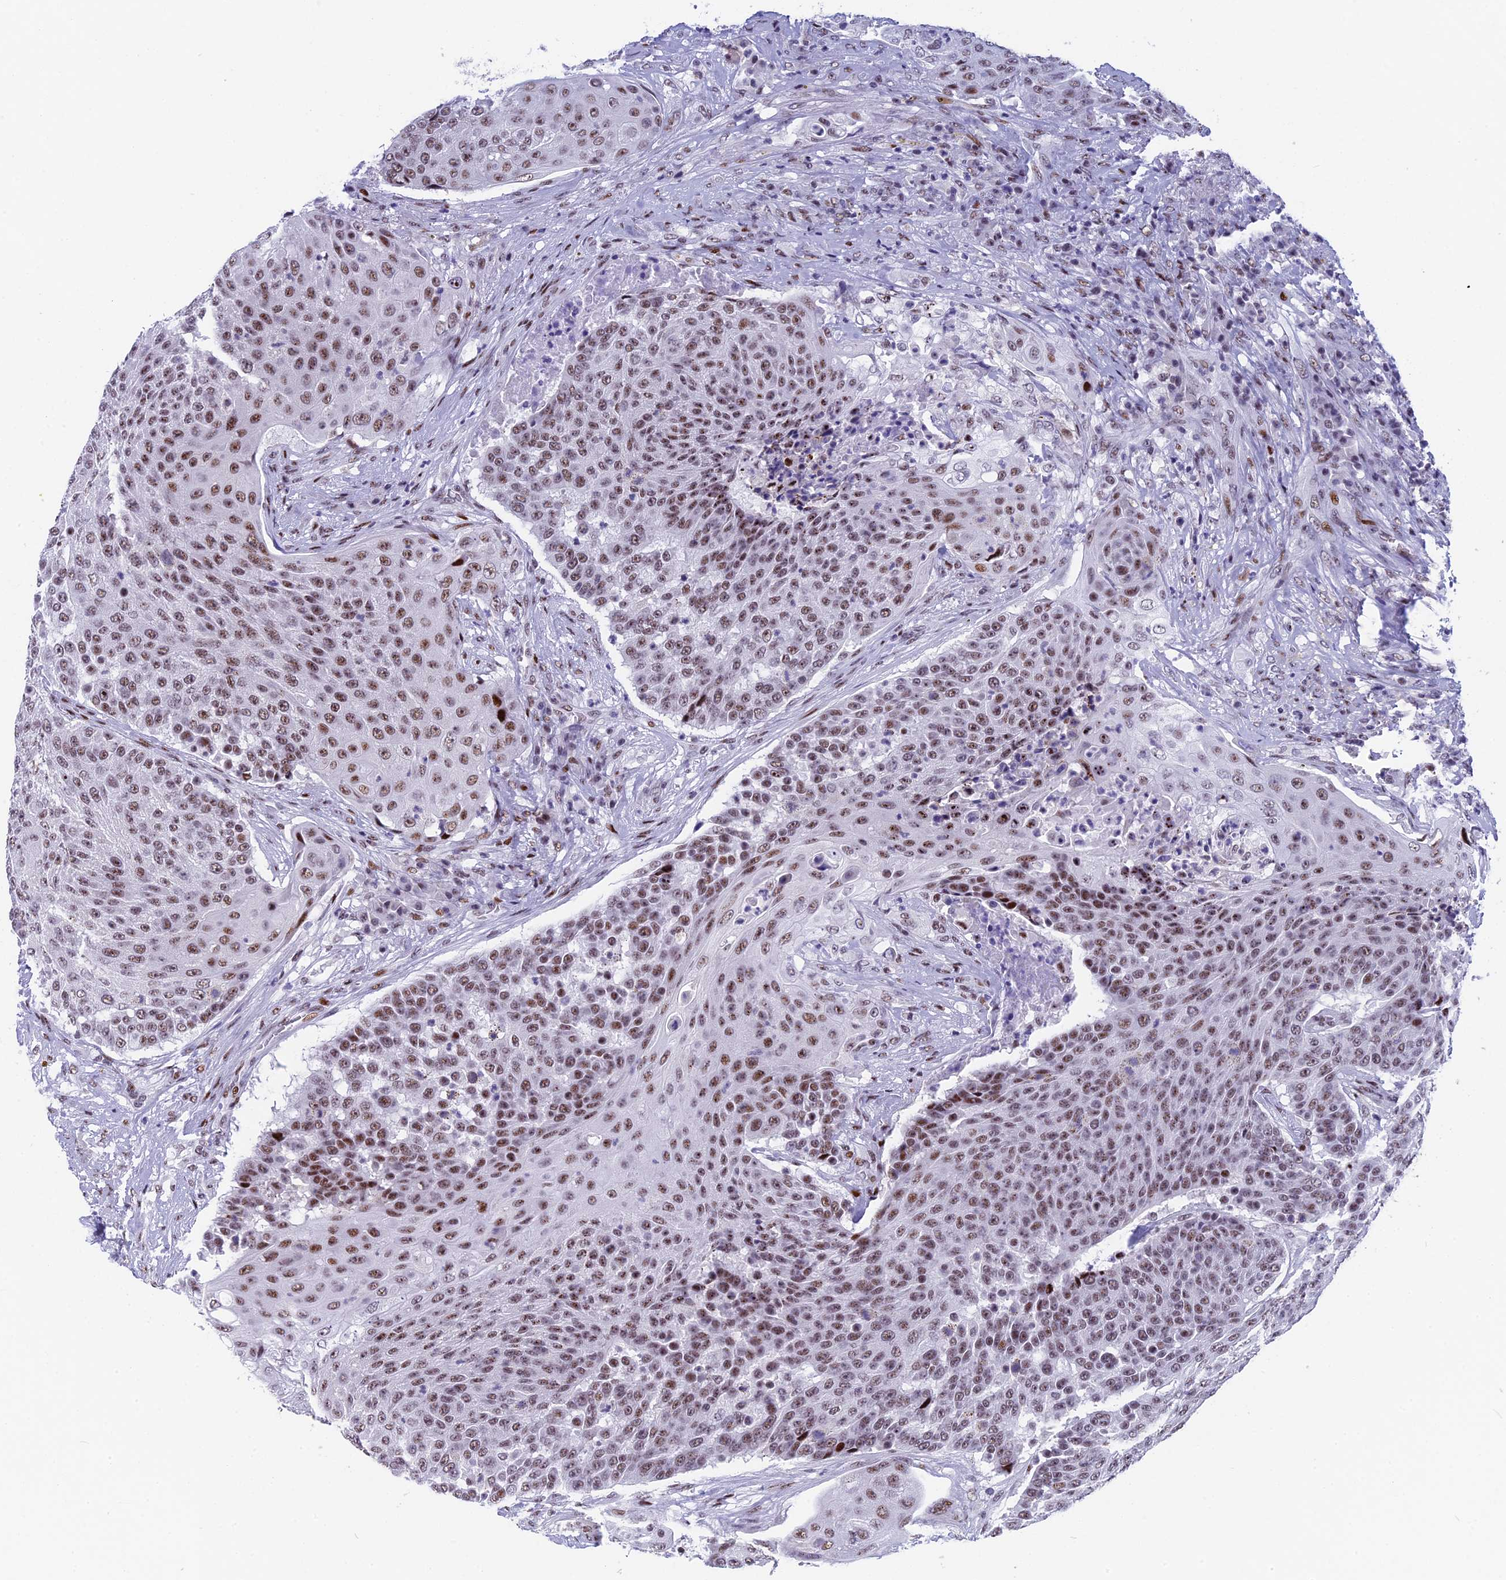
{"staining": {"intensity": "moderate", "quantity": ">75%", "location": "nuclear"}, "tissue": "urothelial cancer", "cell_type": "Tumor cells", "image_type": "cancer", "snomed": [{"axis": "morphology", "description": "Urothelial carcinoma, High grade"}, {"axis": "topography", "description": "Urinary bladder"}], "caption": "Immunohistochemistry (IHC) image of urothelial carcinoma (high-grade) stained for a protein (brown), which shows medium levels of moderate nuclear positivity in about >75% of tumor cells.", "gene": "NSA2", "patient": {"sex": "female", "age": 63}}